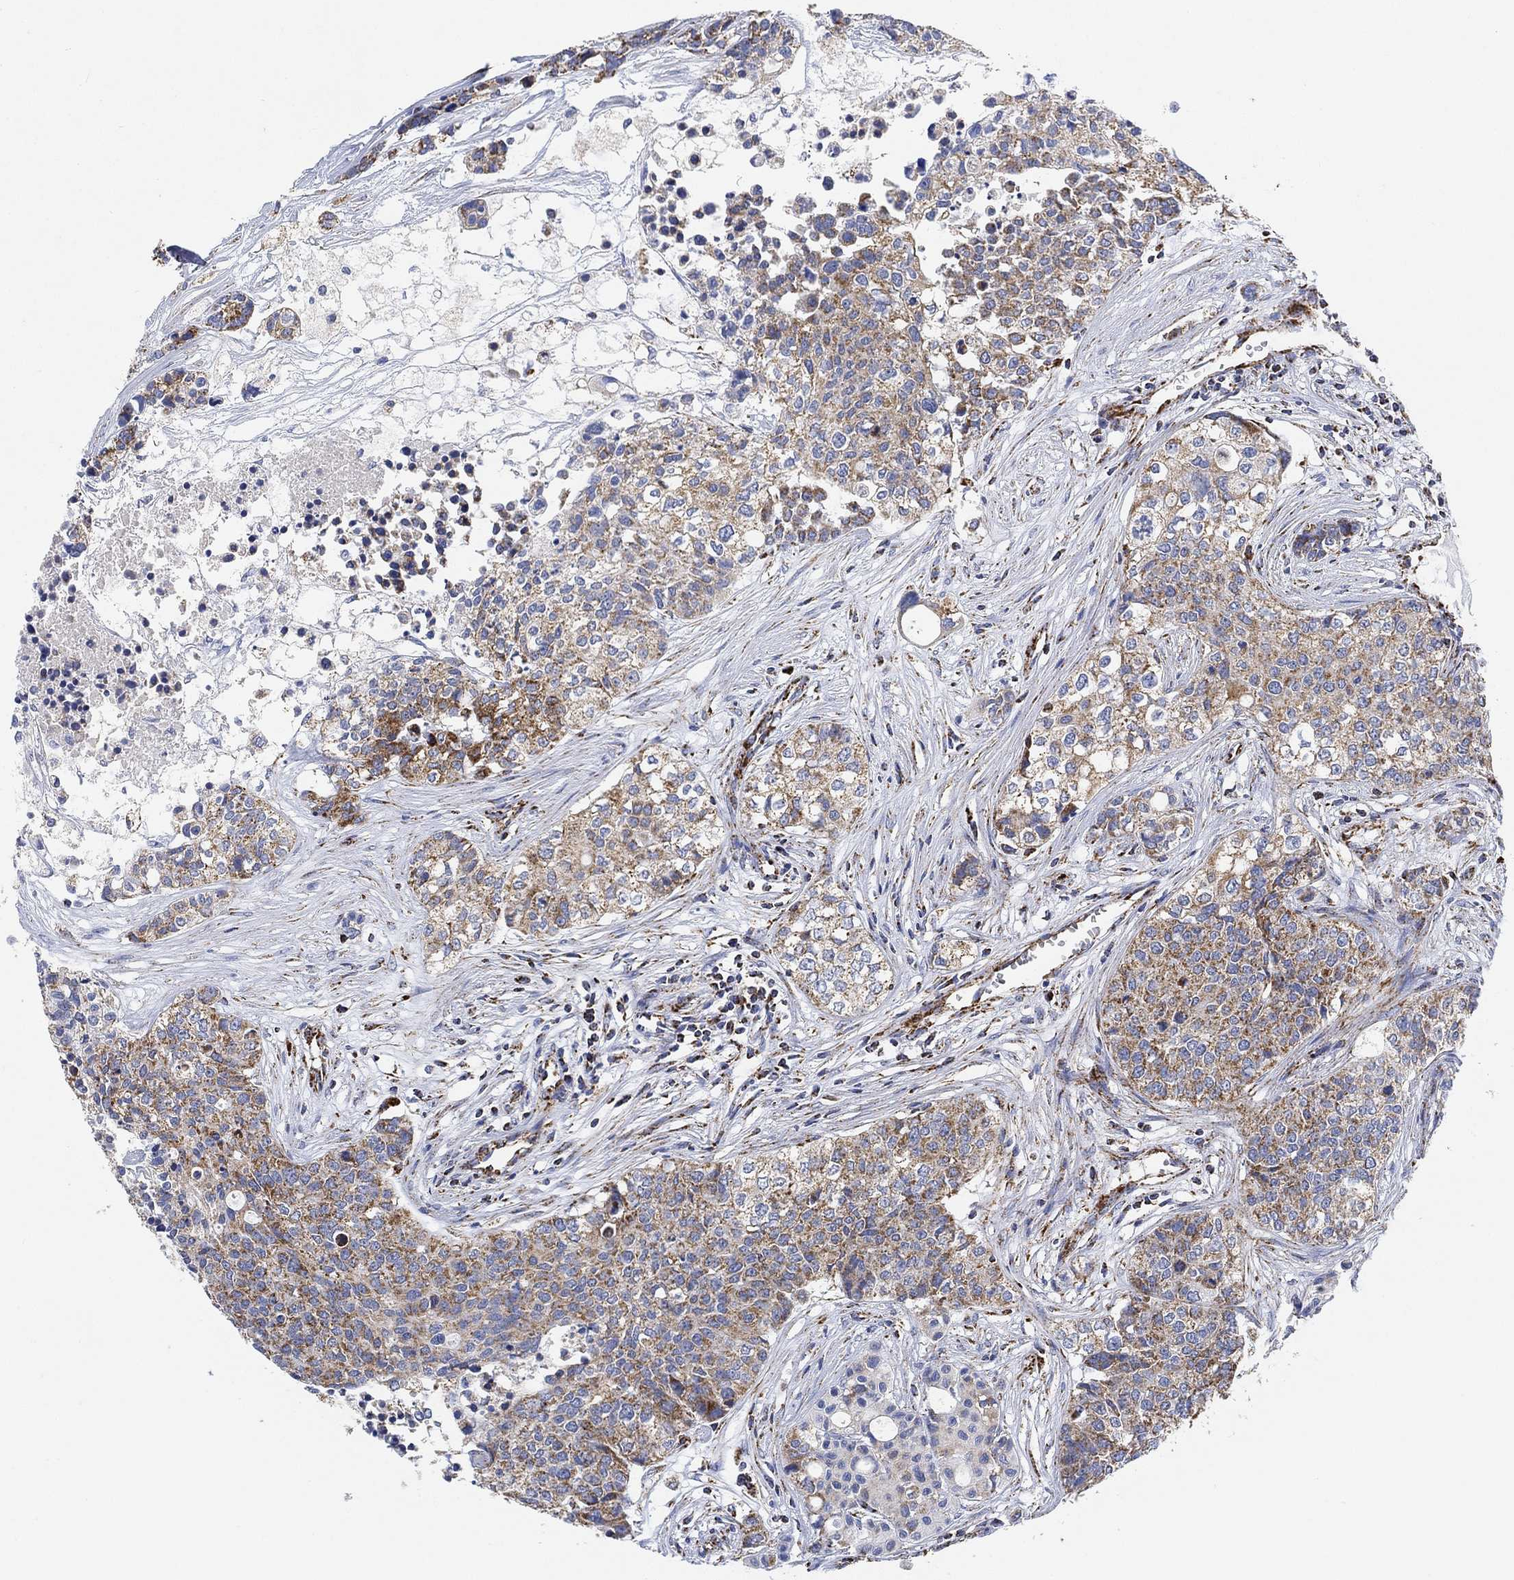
{"staining": {"intensity": "moderate", "quantity": "25%-75%", "location": "cytoplasmic/membranous"}, "tissue": "carcinoid", "cell_type": "Tumor cells", "image_type": "cancer", "snomed": [{"axis": "morphology", "description": "Carcinoid, malignant, NOS"}, {"axis": "topography", "description": "Colon"}], "caption": "There is medium levels of moderate cytoplasmic/membranous expression in tumor cells of malignant carcinoid, as demonstrated by immunohistochemical staining (brown color).", "gene": "NDUFS3", "patient": {"sex": "male", "age": 81}}